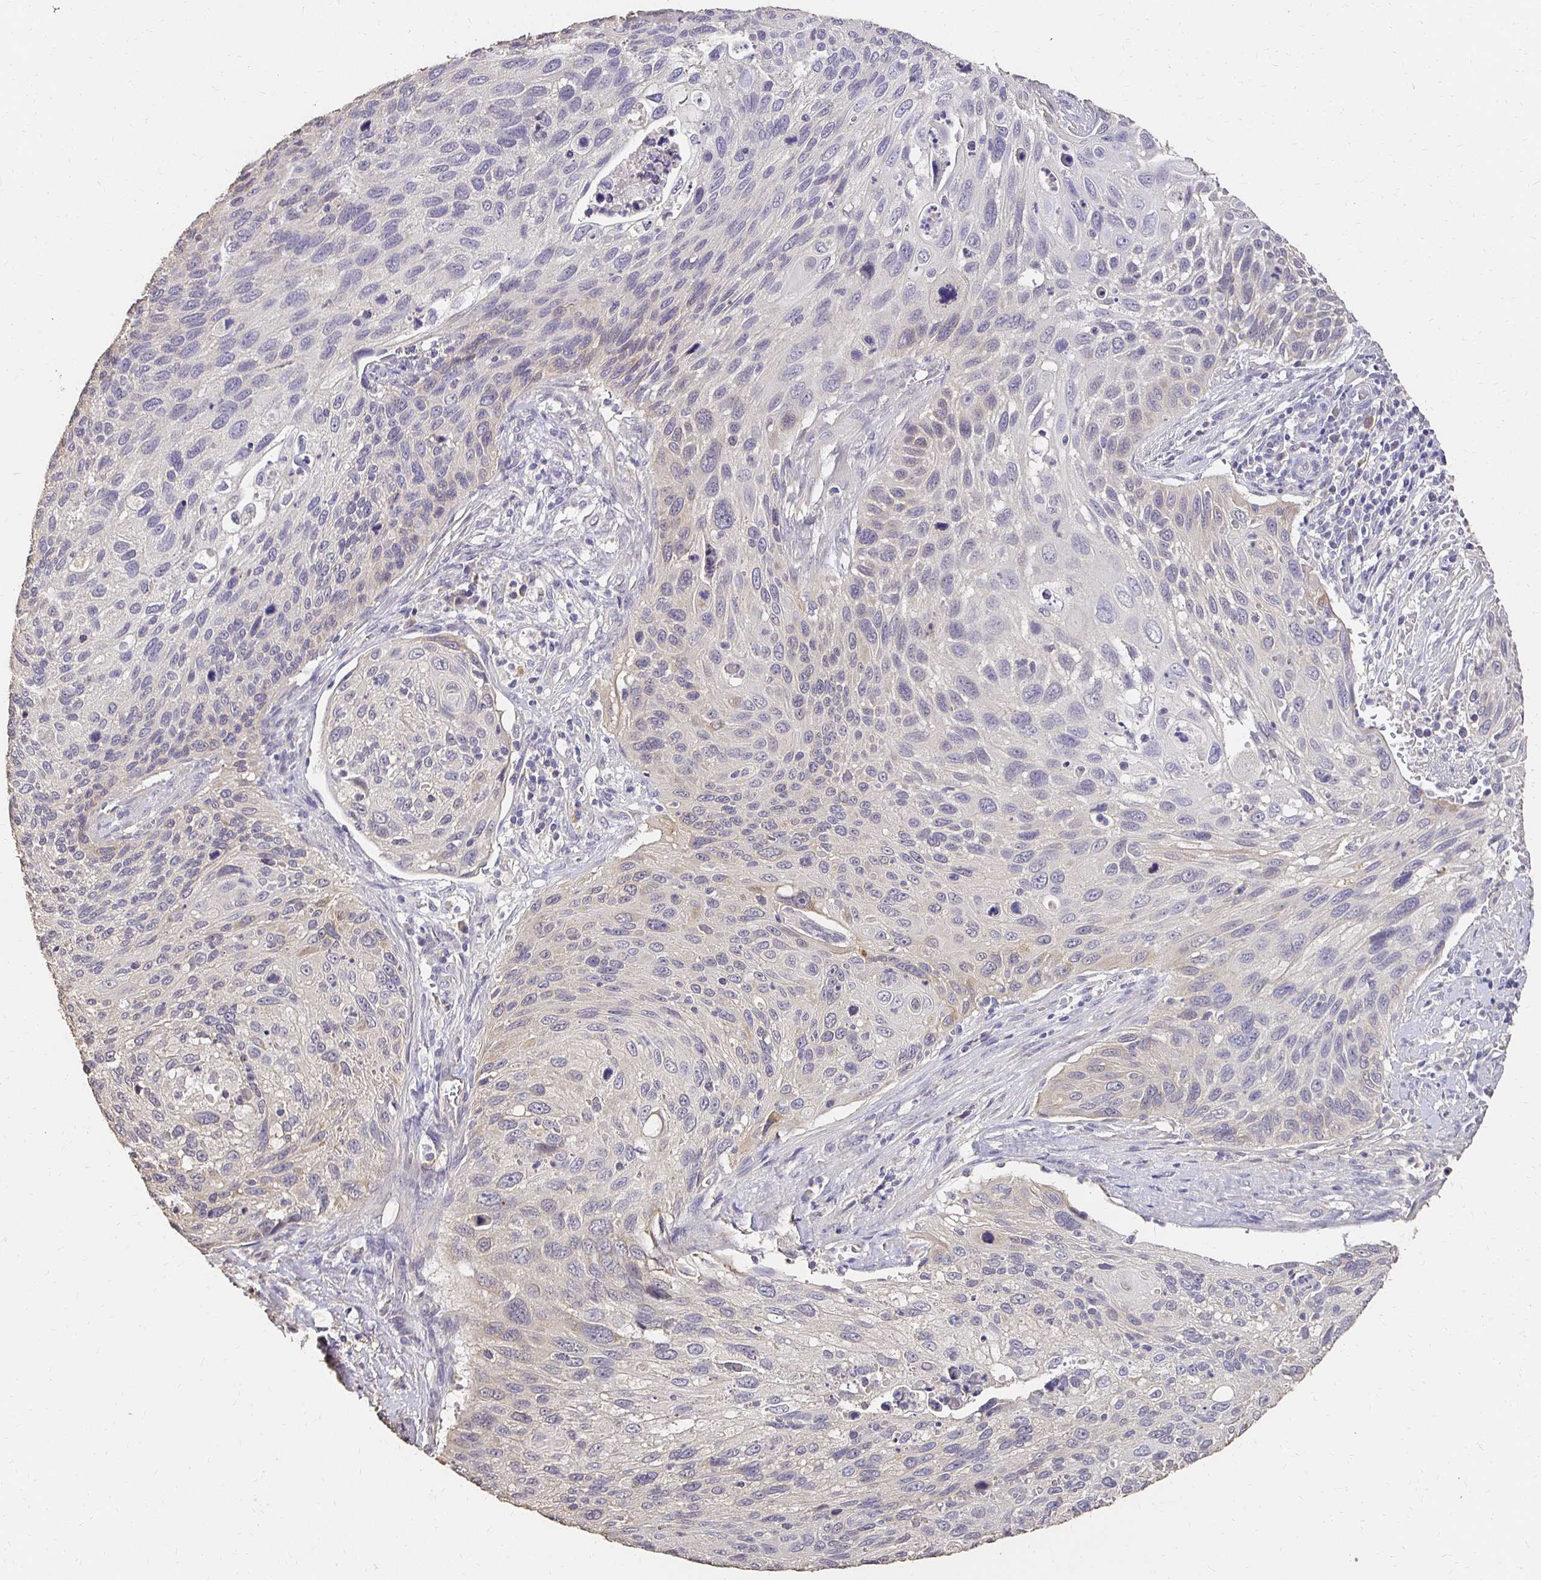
{"staining": {"intensity": "weak", "quantity": "<25%", "location": "cytoplasmic/membranous"}, "tissue": "cervical cancer", "cell_type": "Tumor cells", "image_type": "cancer", "snomed": [{"axis": "morphology", "description": "Squamous cell carcinoma, NOS"}, {"axis": "topography", "description": "Cervix"}], "caption": "This is an immunohistochemistry (IHC) histopathology image of squamous cell carcinoma (cervical). There is no expression in tumor cells.", "gene": "UGT1A6", "patient": {"sex": "female", "age": 70}}